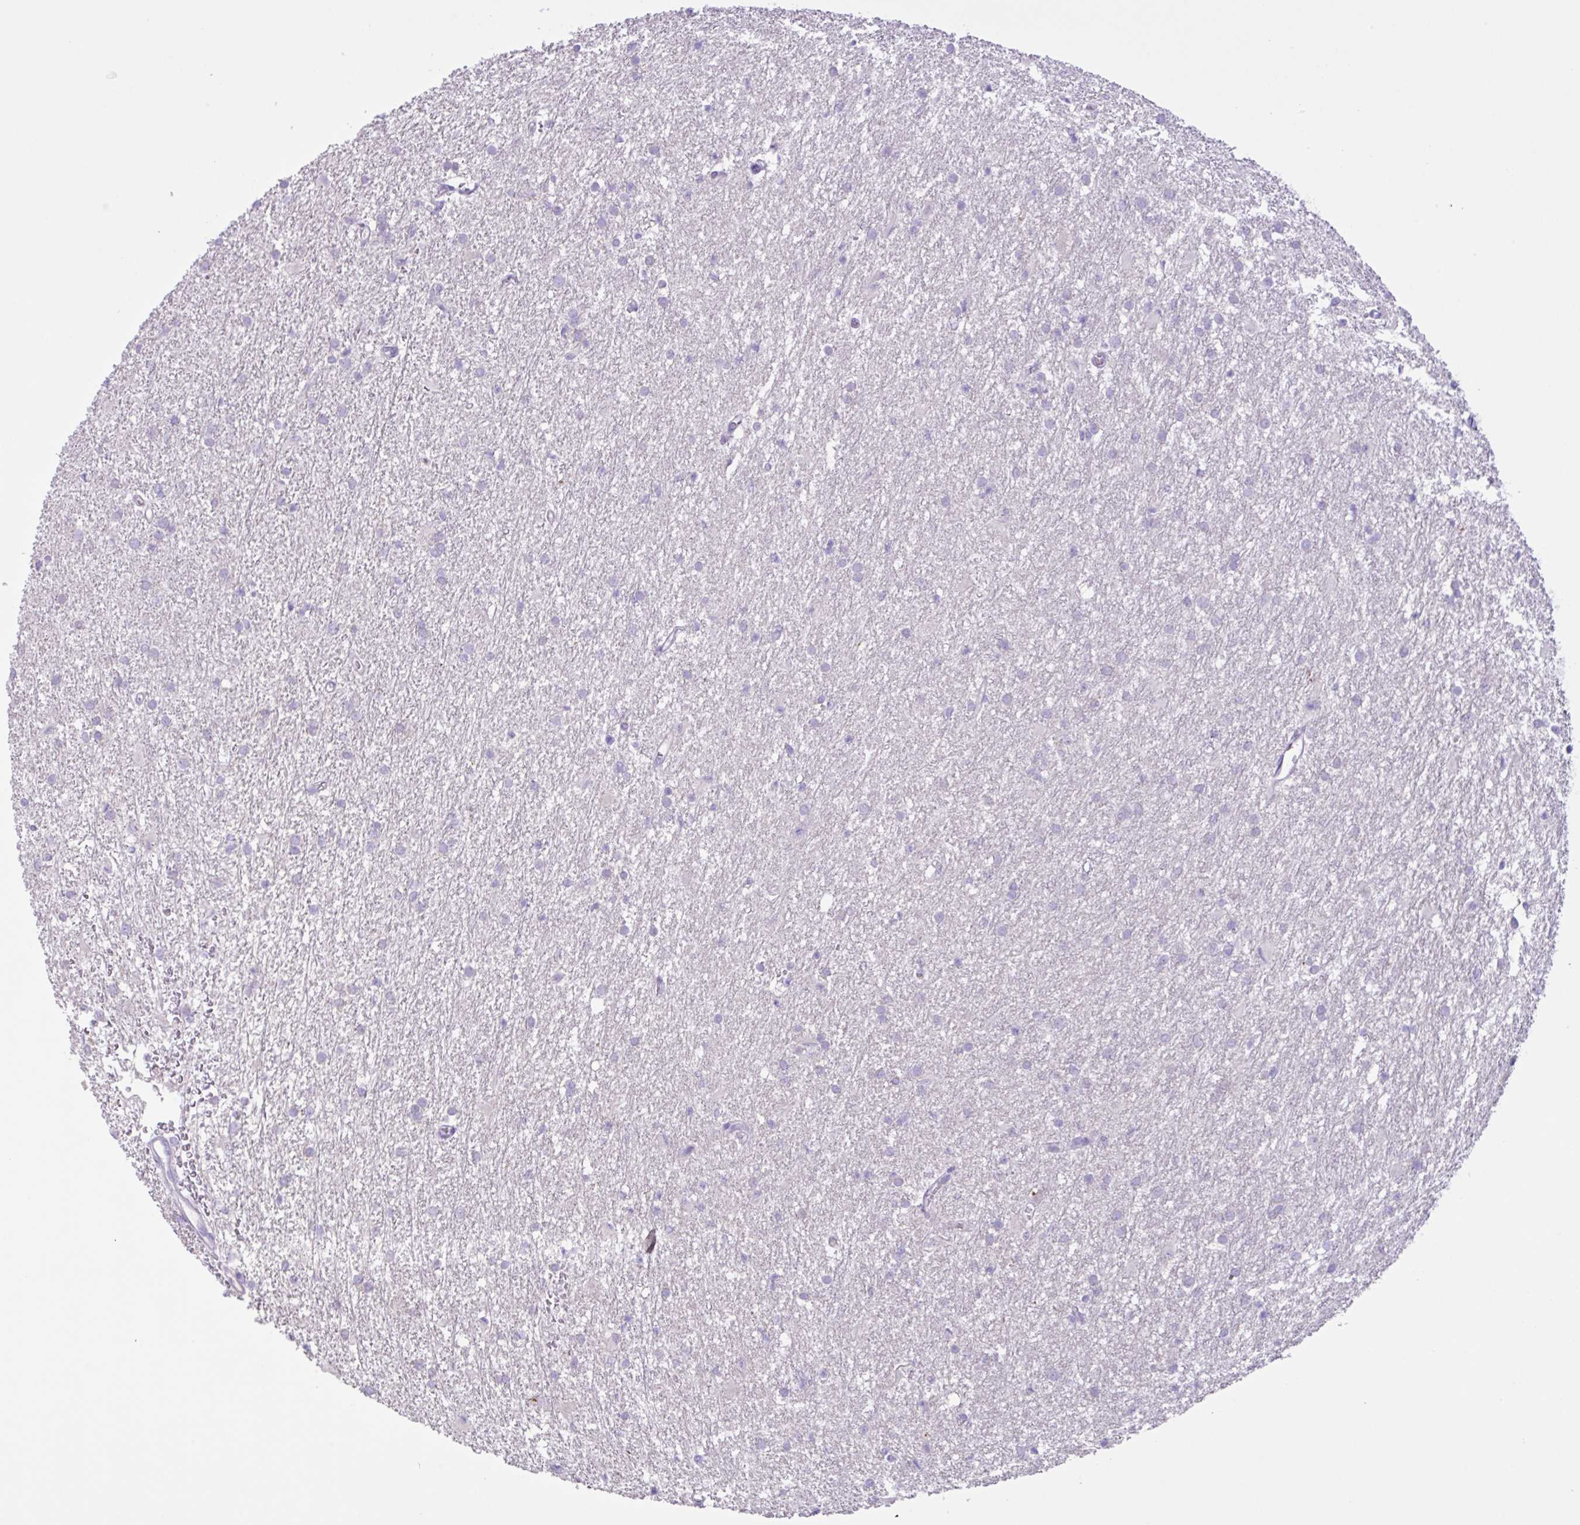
{"staining": {"intensity": "negative", "quantity": "none", "location": "none"}, "tissue": "glioma", "cell_type": "Tumor cells", "image_type": "cancer", "snomed": [{"axis": "morphology", "description": "Glioma, malignant, High grade"}, {"axis": "topography", "description": "Brain"}], "caption": "IHC of human malignant glioma (high-grade) shows no positivity in tumor cells. The staining was performed using DAB (3,3'-diaminobenzidine) to visualize the protein expression in brown, while the nuclei were stained in blue with hematoxylin (Magnification: 20x).", "gene": "CST11", "patient": {"sex": "female", "age": 50}}